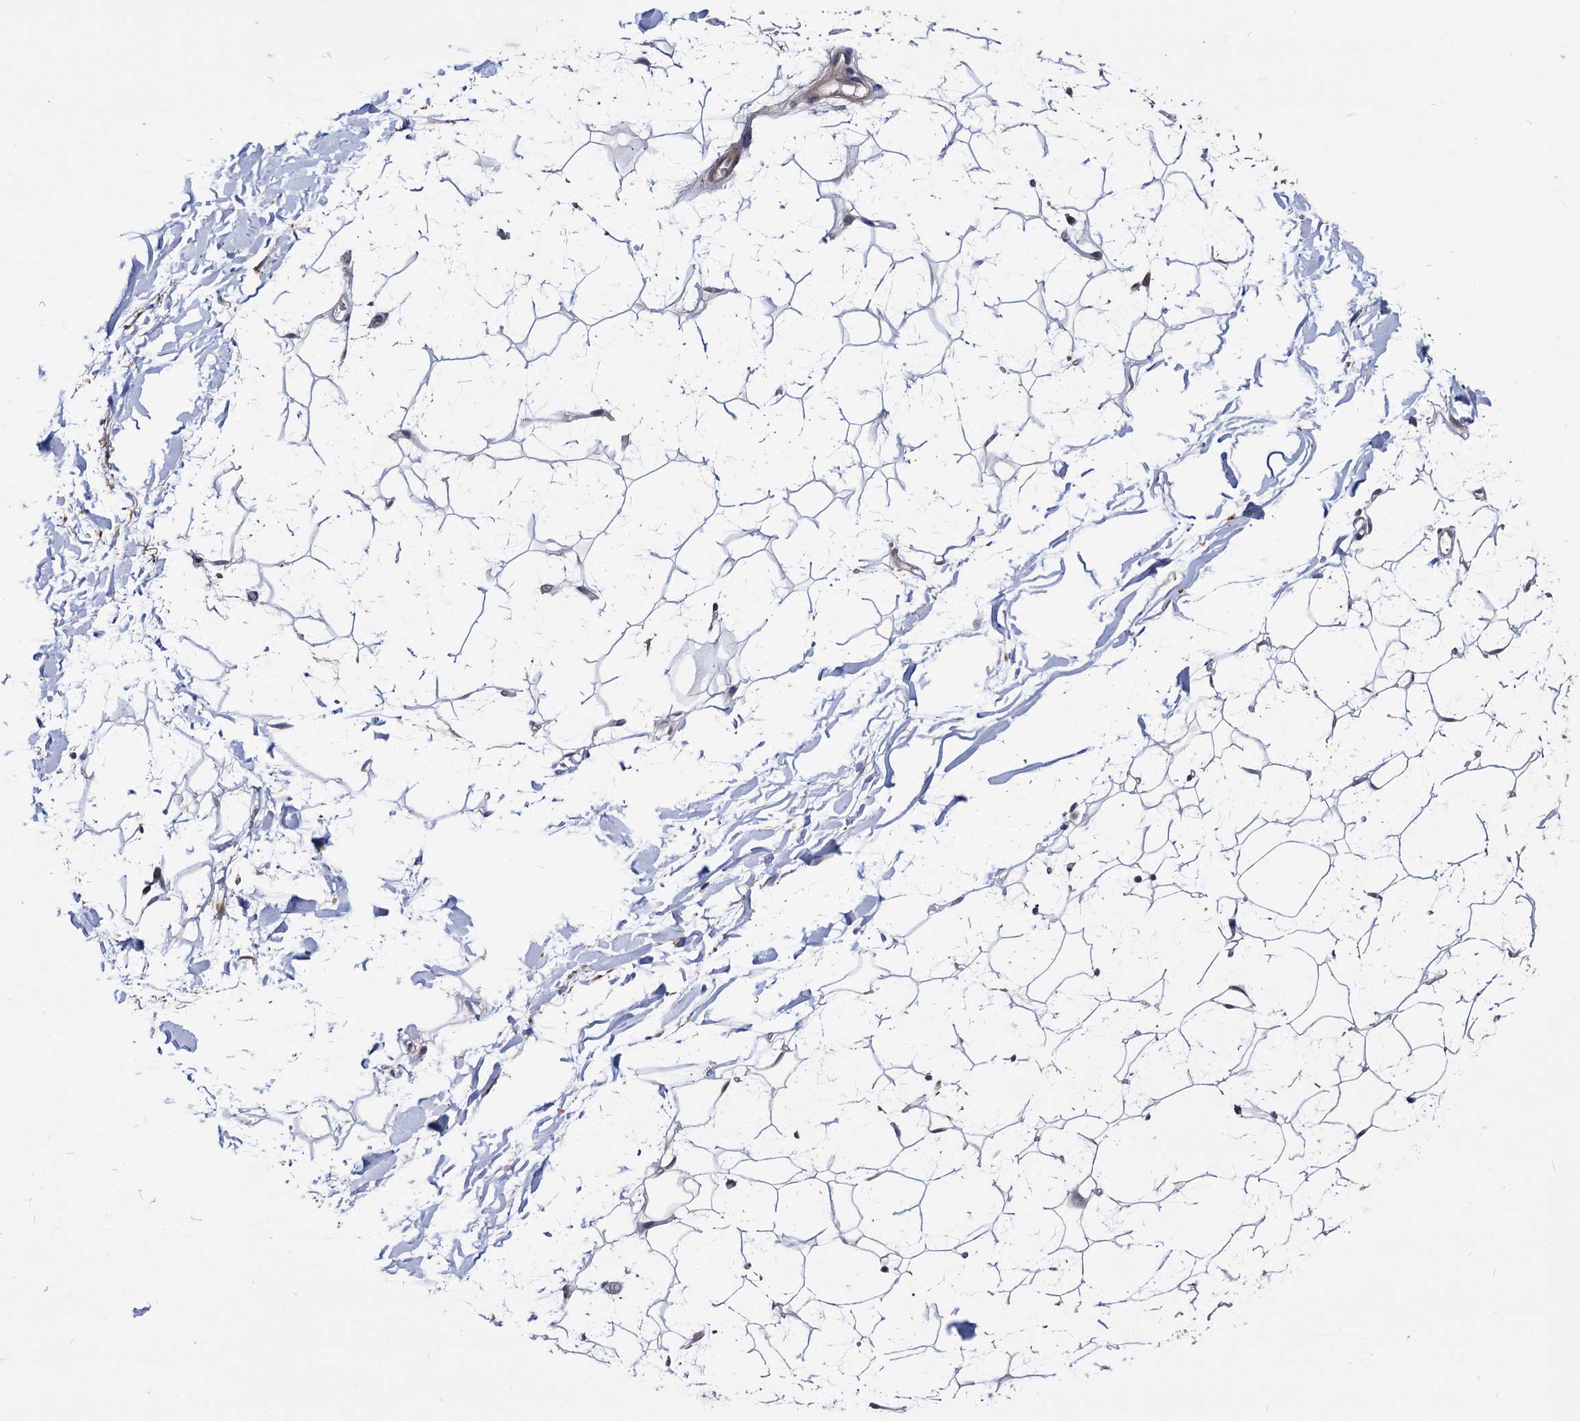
{"staining": {"intensity": "negative", "quantity": "none", "location": "none"}, "tissue": "adipose tissue", "cell_type": "Adipocytes", "image_type": "normal", "snomed": [{"axis": "morphology", "description": "Normal tissue, NOS"}, {"axis": "topography", "description": "Breast"}], "caption": "Normal adipose tissue was stained to show a protein in brown. There is no significant expression in adipocytes. (Brightfield microscopy of DAB (3,3'-diaminobenzidine) IHC at high magnification).", "gene": "ESD", "patient": {"sex": "female", "age": 26}}